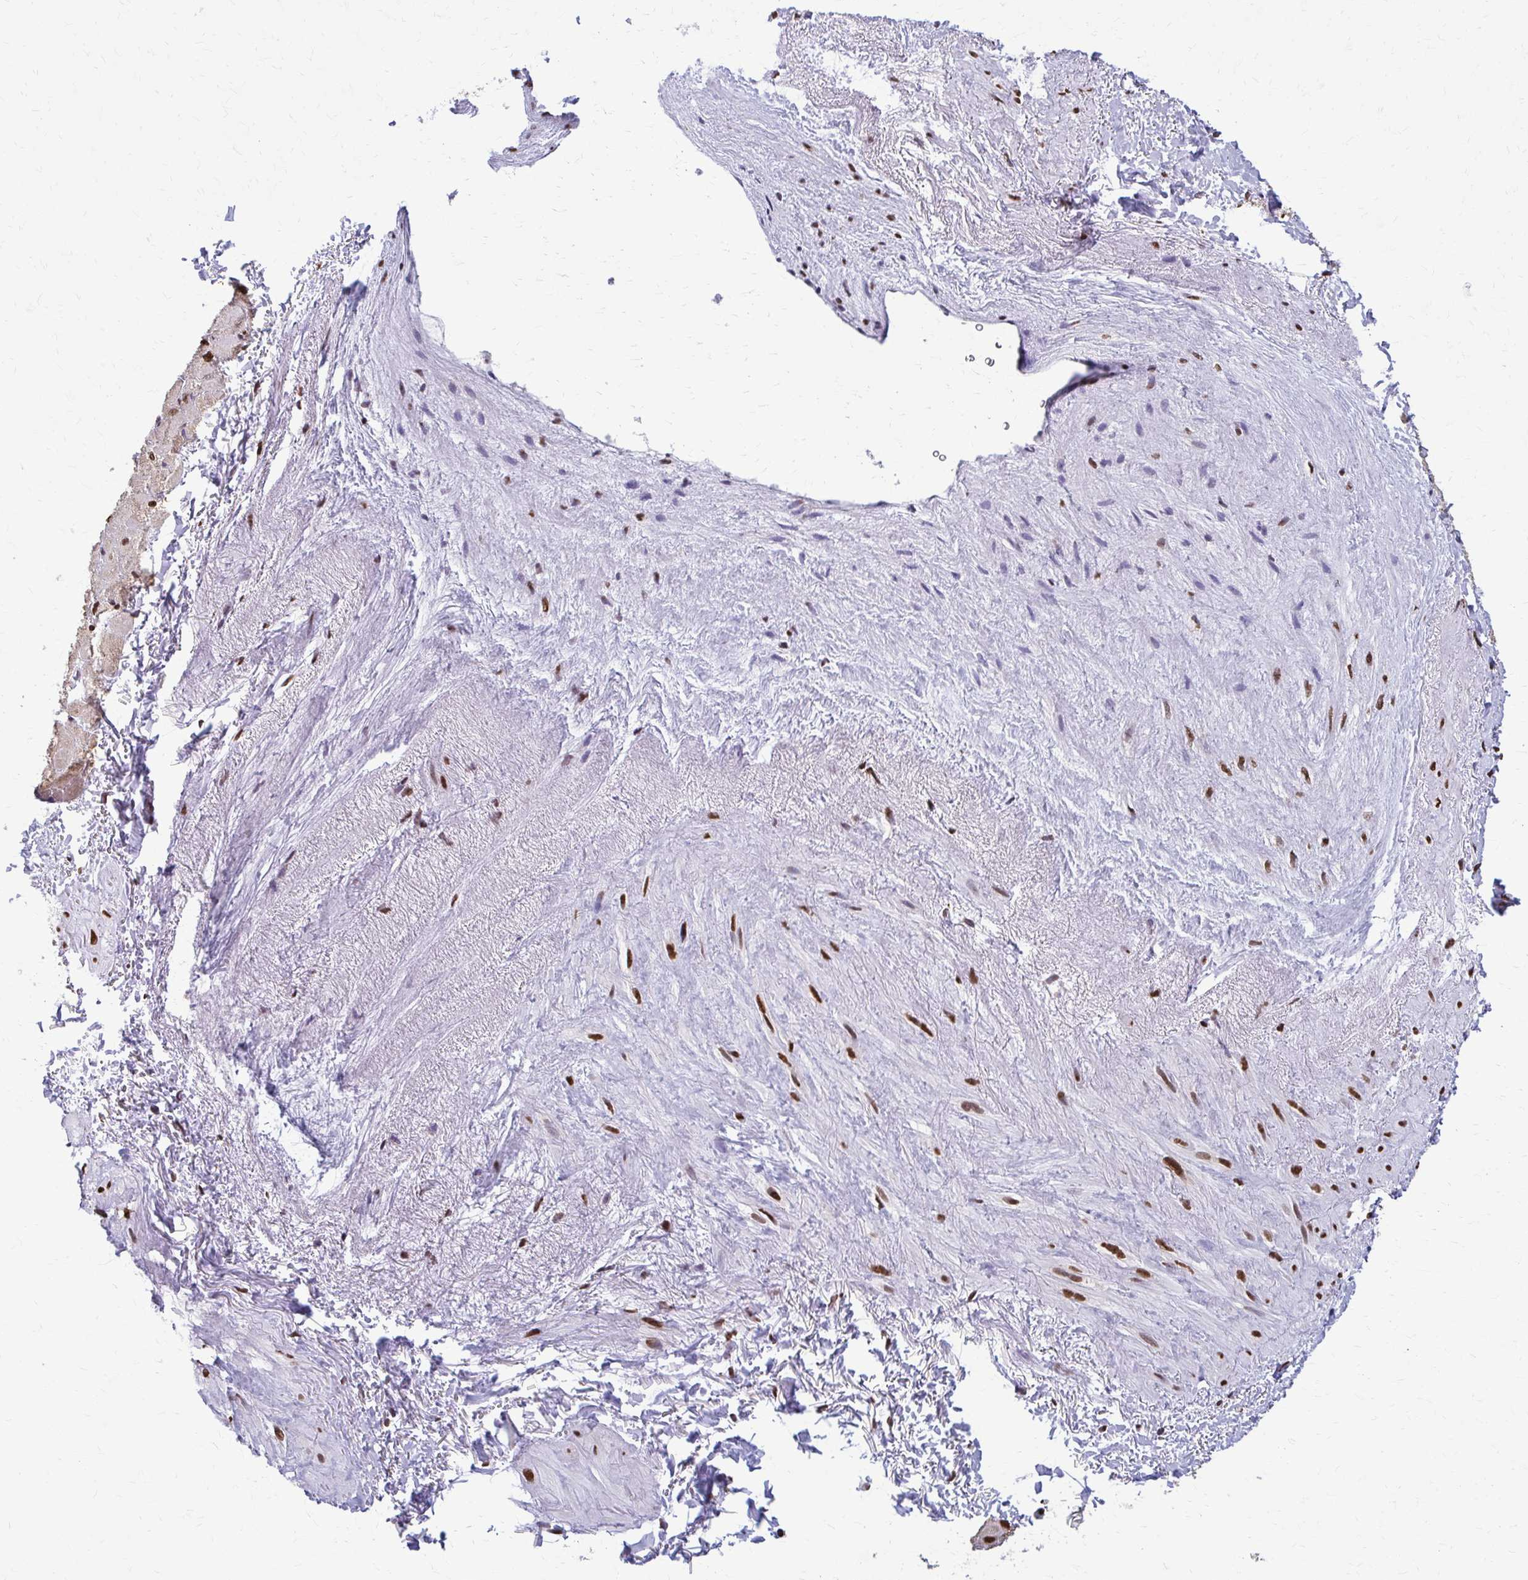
{"staining": {"intensity": "moderate", "quantity": ">75%", "location": "nuclear"}, "tissue": "heart muscle", "cell_type": "Cardiomyocytes", "image_type": "normal", "snomed": [{"axis": "morphology", "description": "Normal tissue, NOS"}, {"axis": "topography", "description": "Heart"}], "caption": "Unremarkable heart muscle reveals moderate nuclear staining in approximately >75% of cardiomyocytes, visualized by immunohistochemistry.", "gene": "SNRPA", "patient": {"sex": "male", "age": 62}}